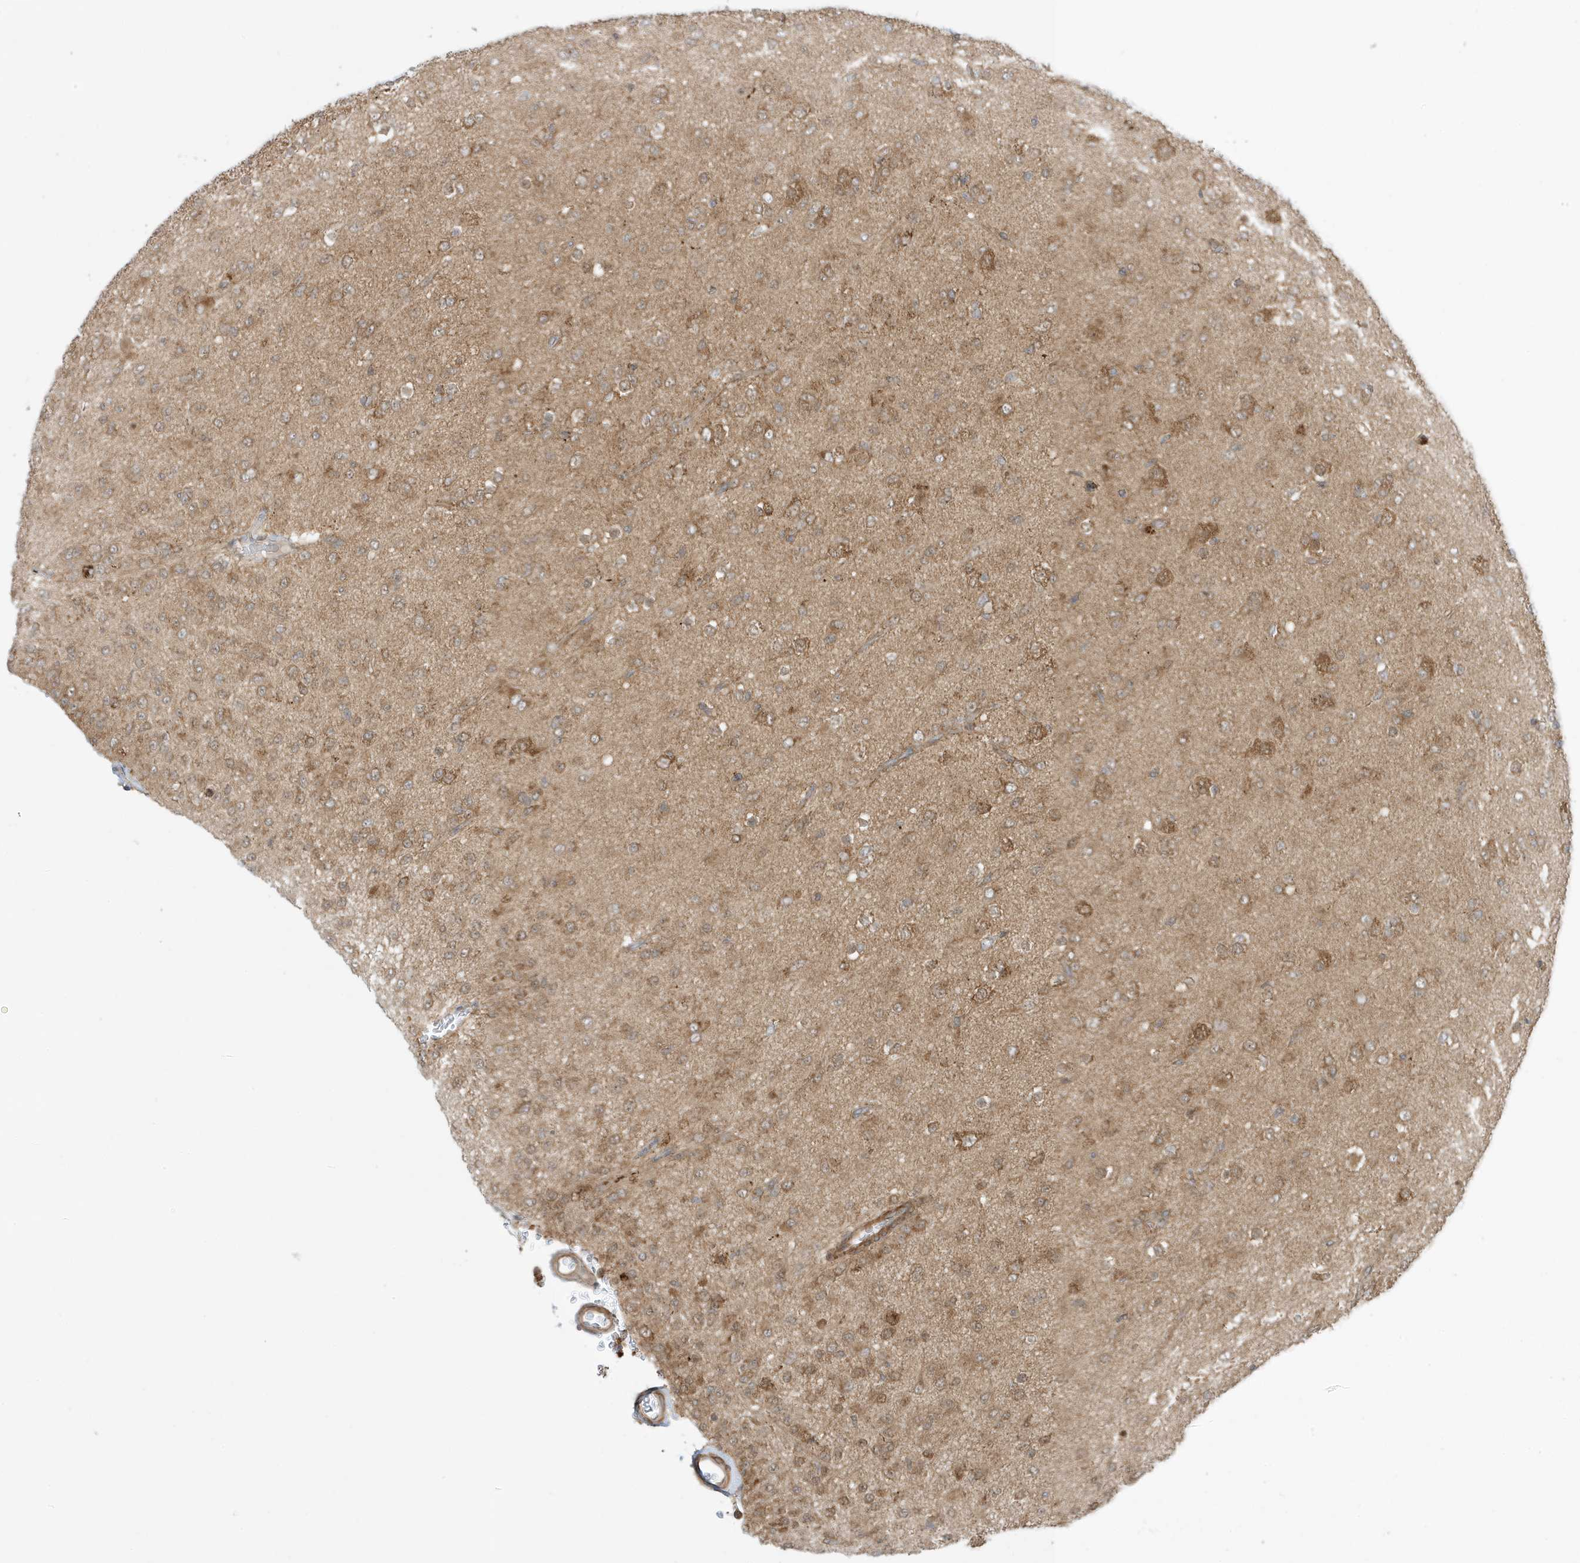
{"staining": {"intensity": "weak", "quantity": "25%-75%", "location": "cytoplasmic/membranous"}, "tissue": "glioma", "cell_type": "Tumor cells", "image_type": "cancer", "snomed": [{"axis": "morphology", "description": "Glioma, malignant, Low grade"}, {"axis": "topography", "description": "Brain"}], "caption": "Brown immunohistochemical staining in human malignant low-grade glioma exhibits weak cytoplasmic/membranous positivity in about 25%-75% of tumor cells.", "gene": "DHX36", "patient": {"sex": "male", "age": 65}}